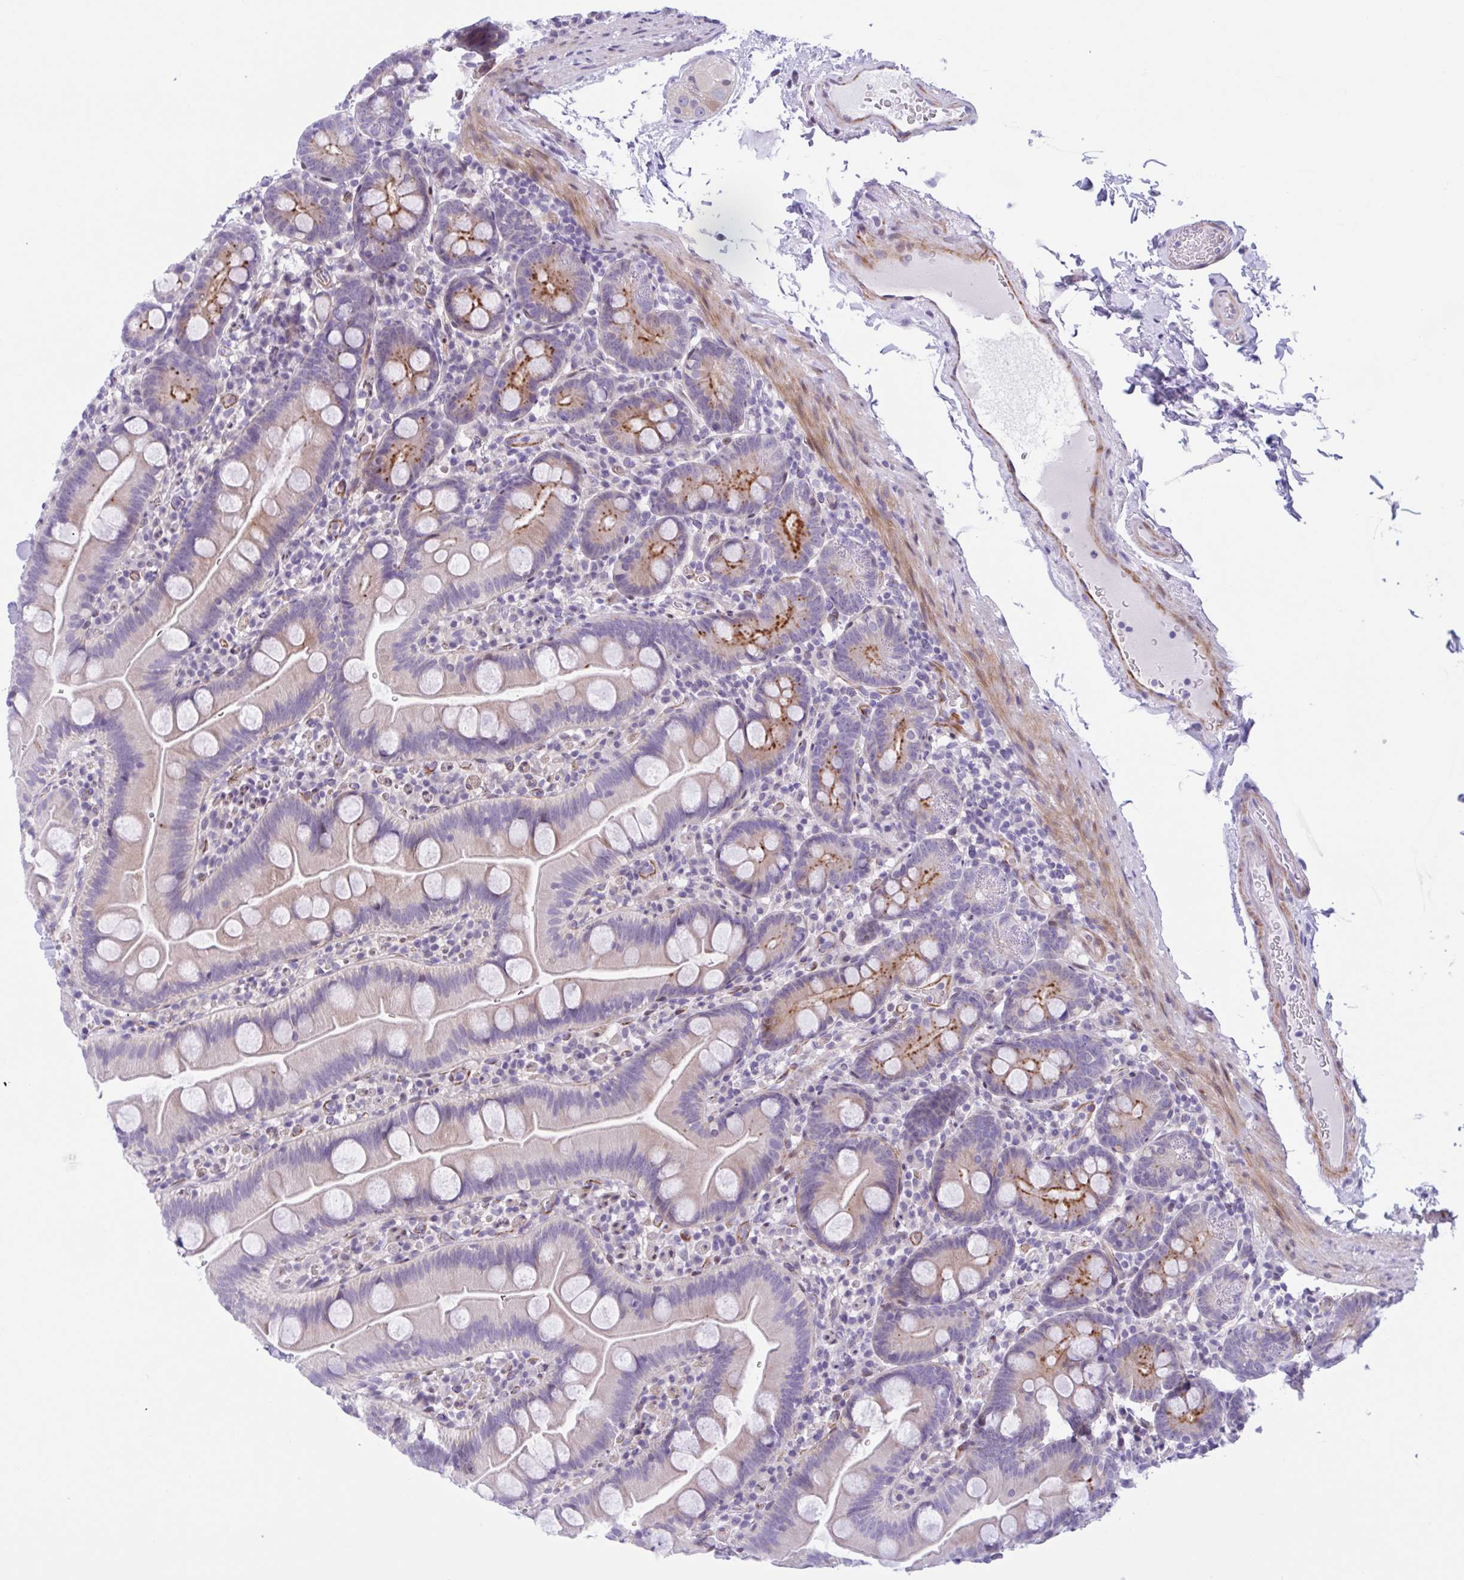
{"staining": {"intensity": "moderate", "quantity": "<25%", "location": "cytoplasmic/membranous"}, "tissue": "small intestine", "cell_type": "Glandular cells", "image_type": "normal", "snomed": [{"axis": "morphology", "description": "Normal tissue, NOS"}, {"axis": "topography", "description": "Small intestine"}], "caption": "Moderate cytoplasmic/membranous staining for a protein is identified in about <25% of glandular cells of normal small intestine using immunohistochemistry (IHC).", "gene": "AHCYL2", "patient": {"sex": "female", "age": 68}}